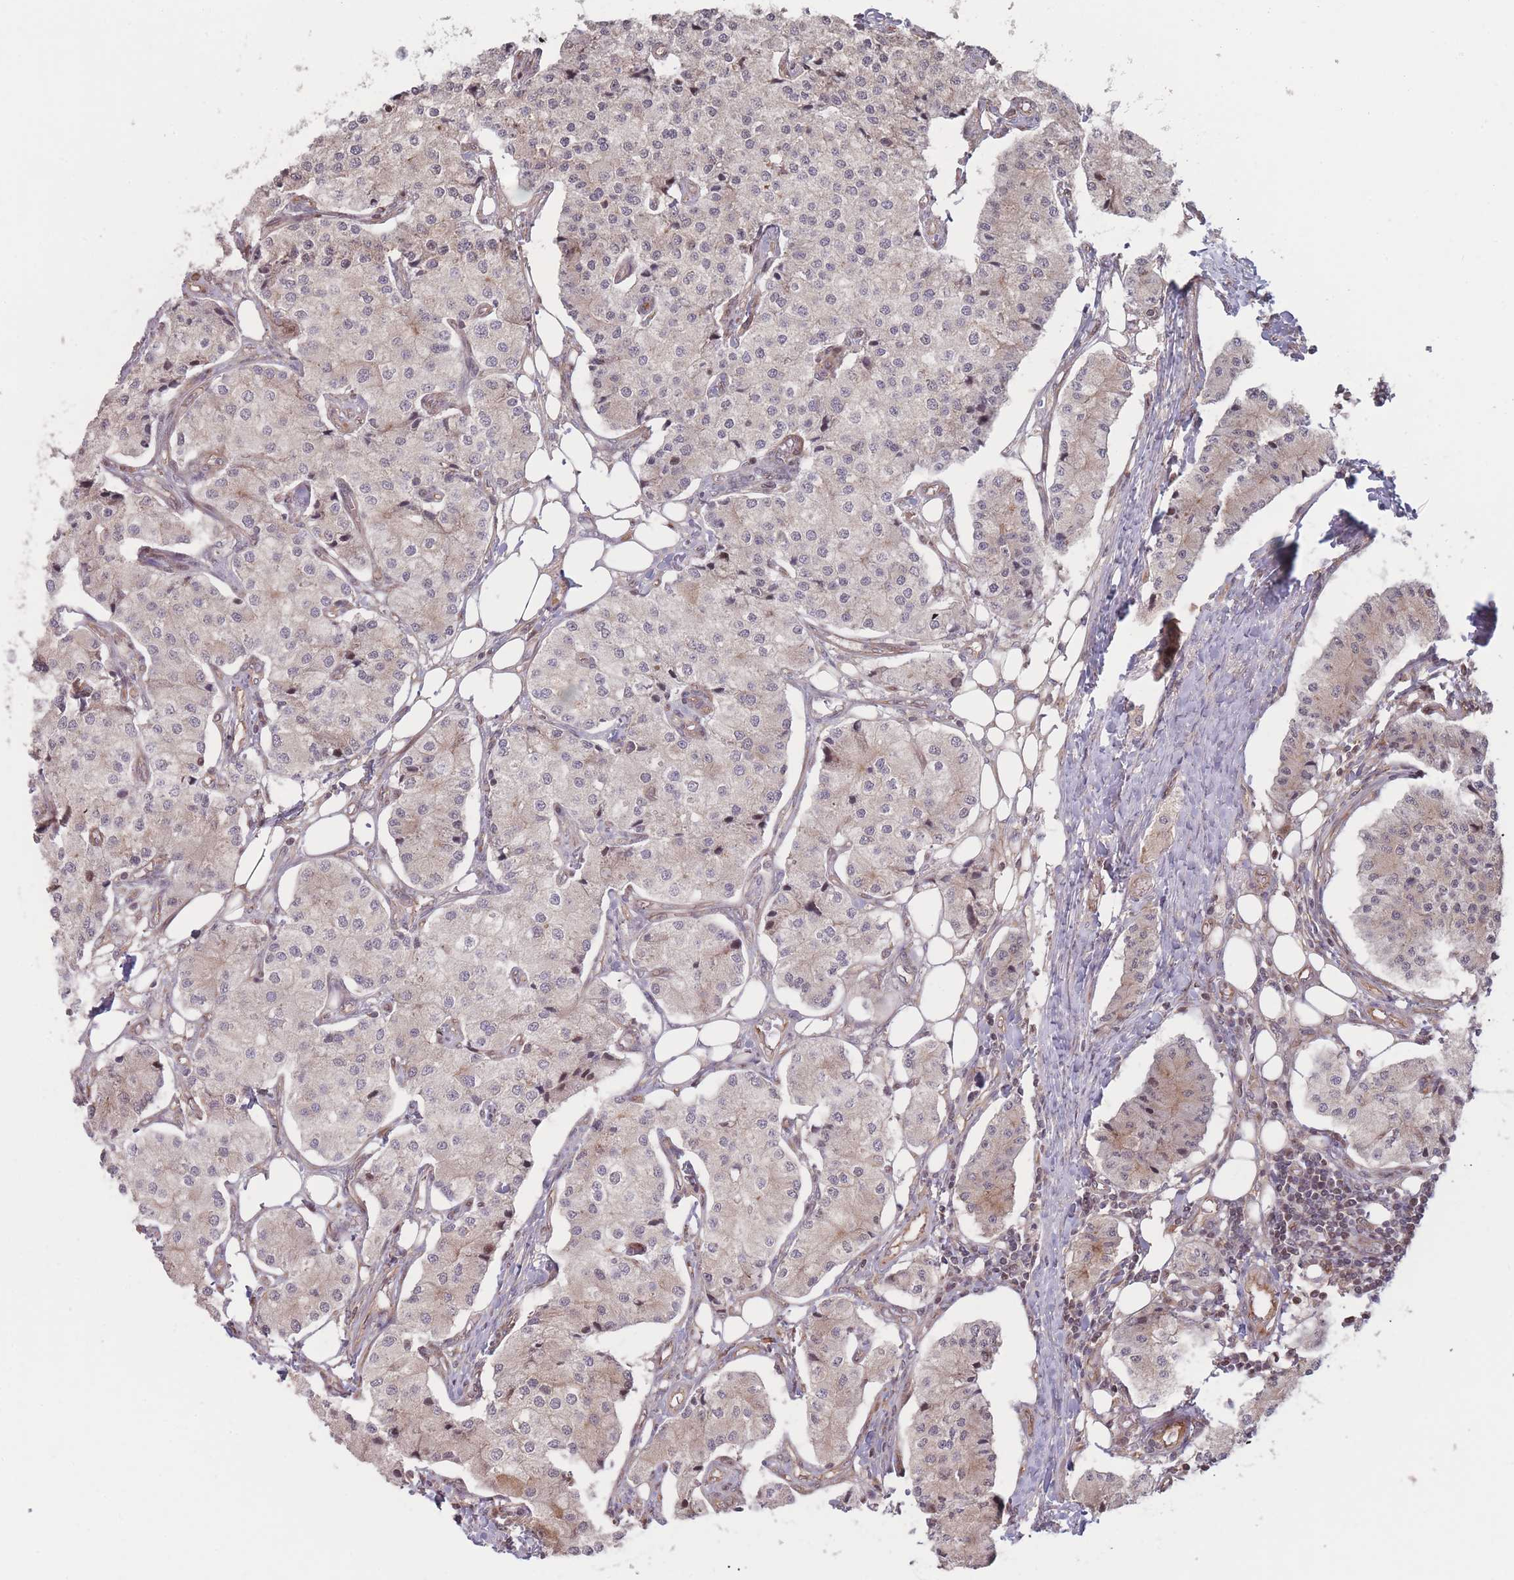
{"staining": {"intensity": "weak", "quantity": "<25%", "location": "cytoplasmic/membranous"}, "tissue": "carcinoid", "cell_type": "Tumor cells", "image_type": "cancer", "snomed": [{"axis": "morphology", "description": "Carcinoid, malignant, NOS"}, {"axis": "topography", "description": "Colon"}], "caption": "Carcinoid (malignant) was stained to show a protein in brown. There is no significant positivity in tumor cells.", "gene": "RPS18", "patient": {"sex": "female", "age": 52}}